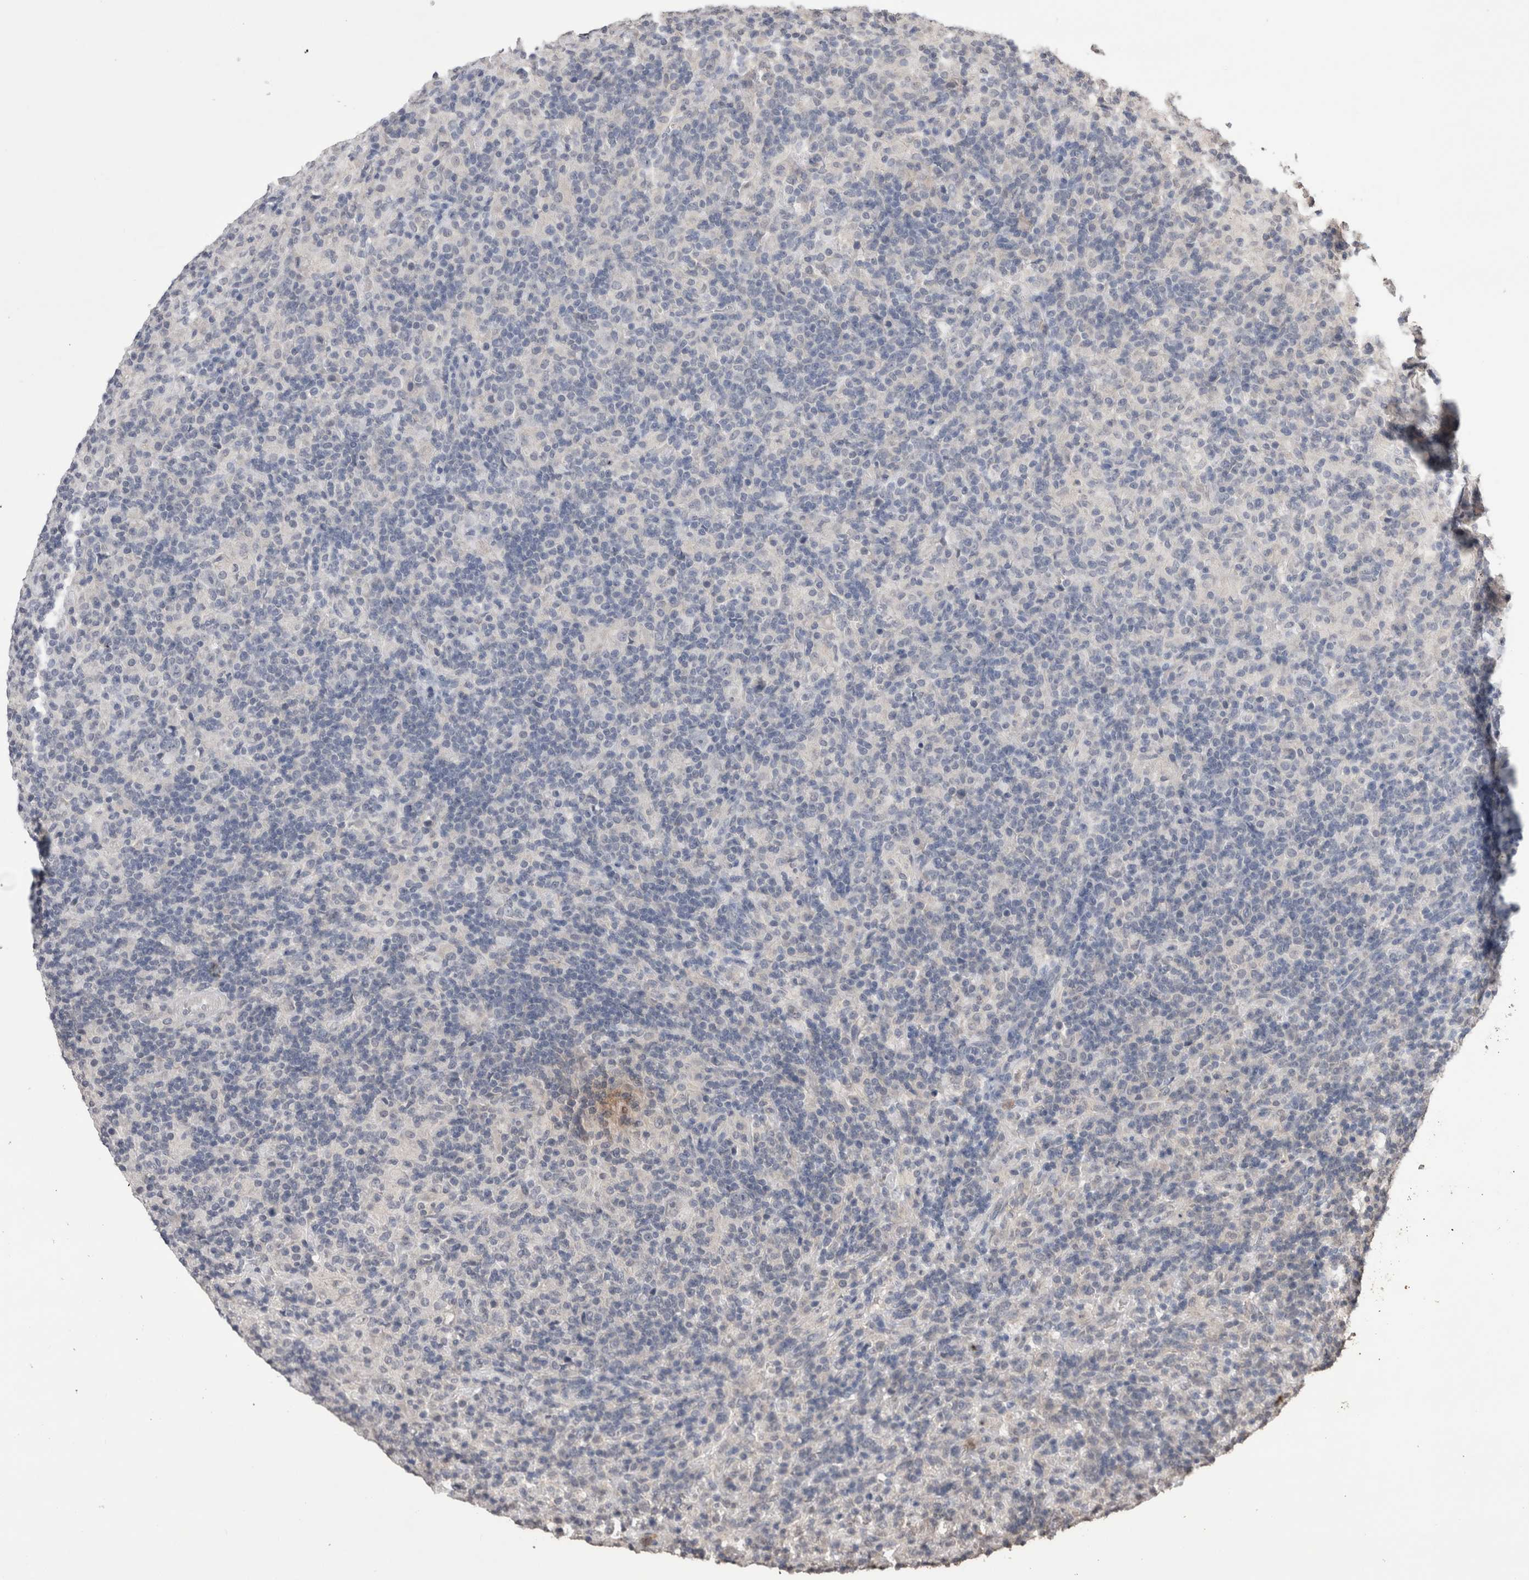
{"staining": {"intensity": "negative", "quantity": "none", "location": "none"}, "tissue": "lymphoma", "cell_type": "Tumor cells", "image_type": "cancer", "snomed": [{"axis": "morphology", "description": "Hodgkin's disease, NOS"}, {"axis": "topography", "description": "Lymph node"}], "caption": "Protein analysis of lymphoma shows no significant positivity in tumor cells.", "gene": "GRK5", "patient": {"sex": "male", "age": 70}}